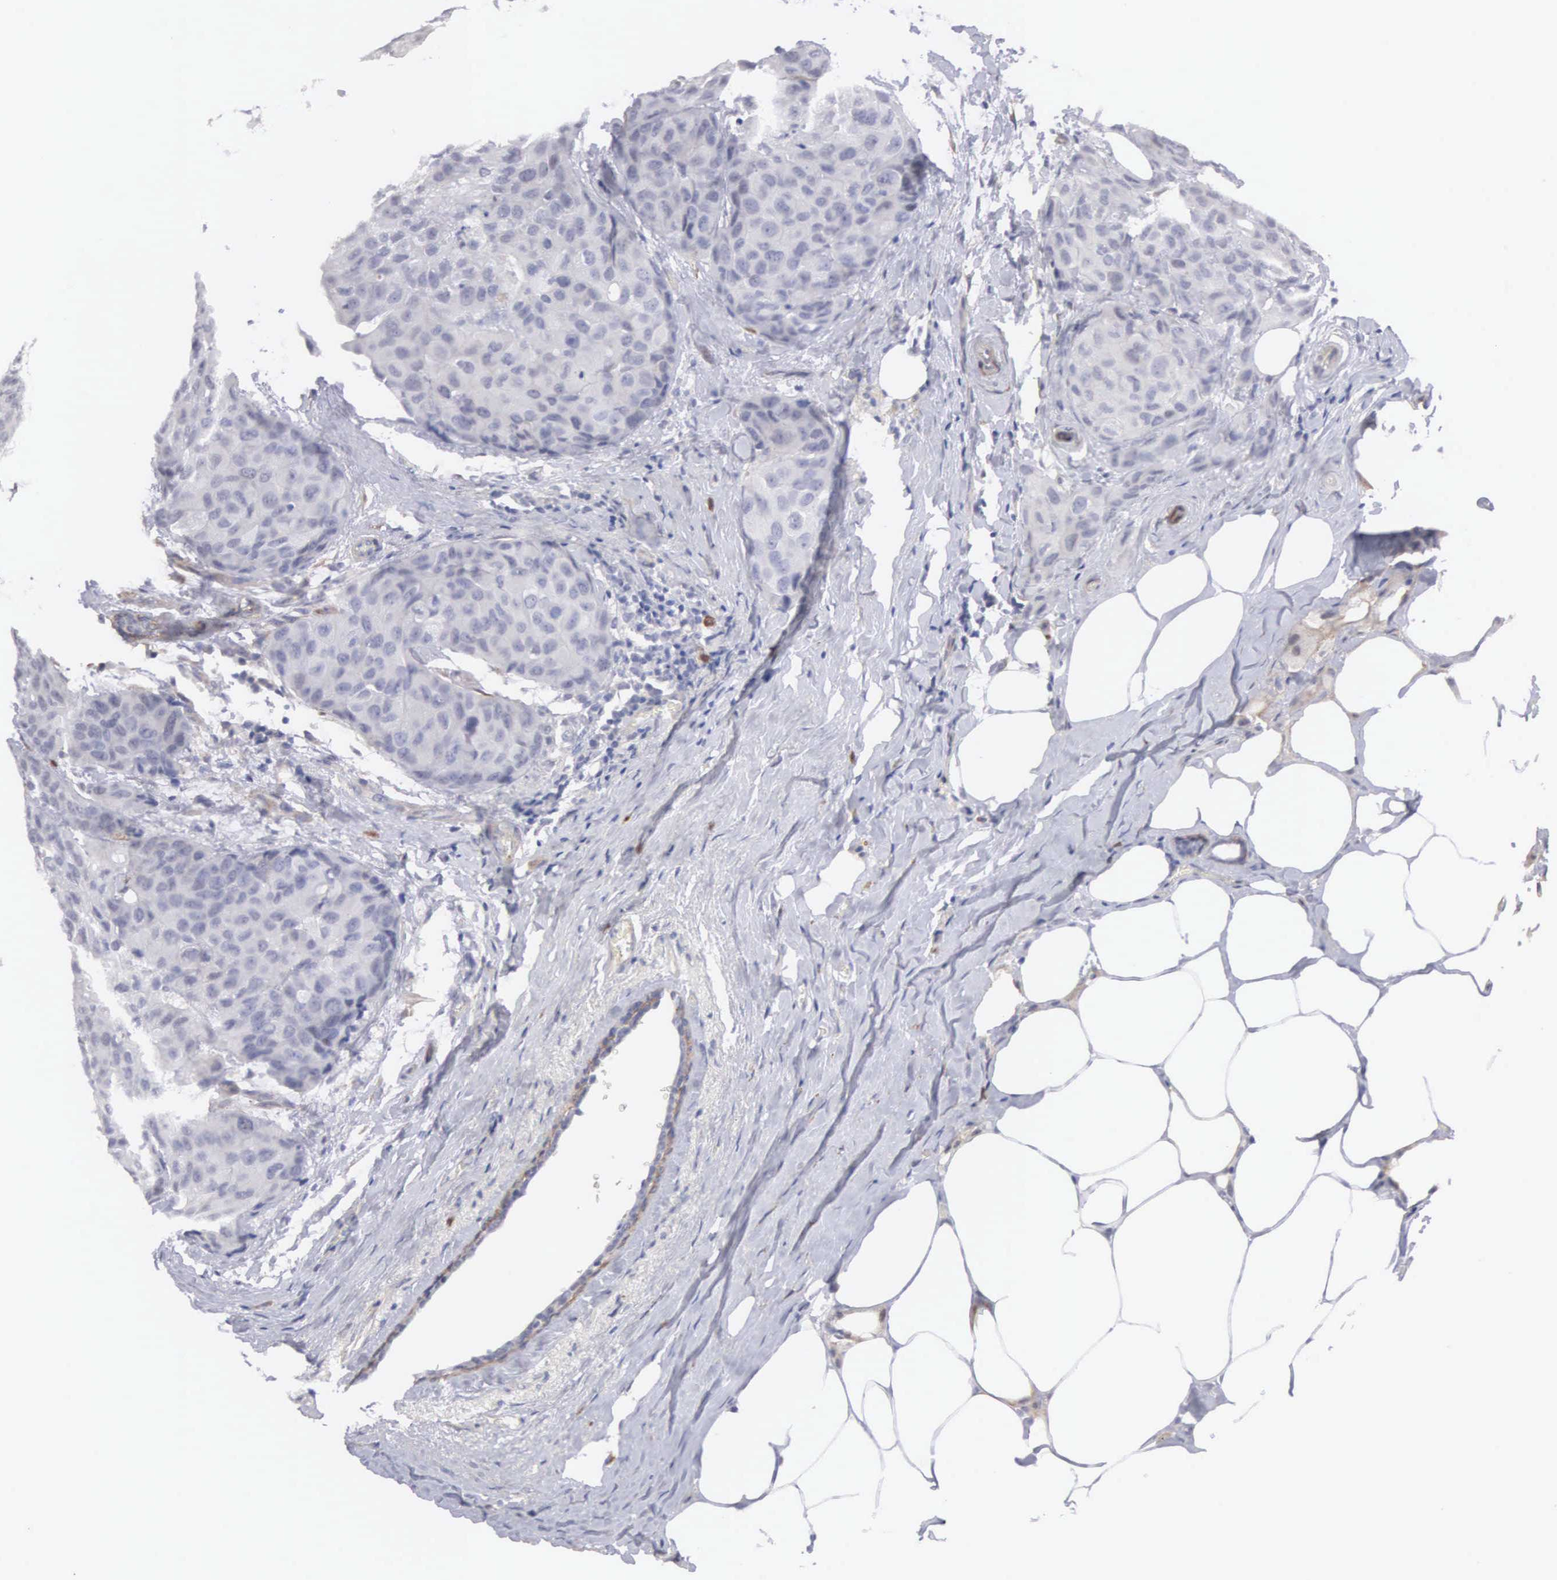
{"staining": {"intensity": "negative", "quantity": "none", "location": "none"}, "tissue": "breast cancer", "cell_type": "Tumor cells", "image_type": "cancer", "snomed": [{"axis": "morphology", "description": "Duct carcinoma"}, {"axis": "topography", "description": "Breast"}], "caption": "The image shows no staining of tumor cells in breast cancer (intraductal carcinoma). (Brightfield microscopy of DAB IHC at high magnification).", "gene": "ELFN2", "patient": {"sex": "female", "age": 68}}